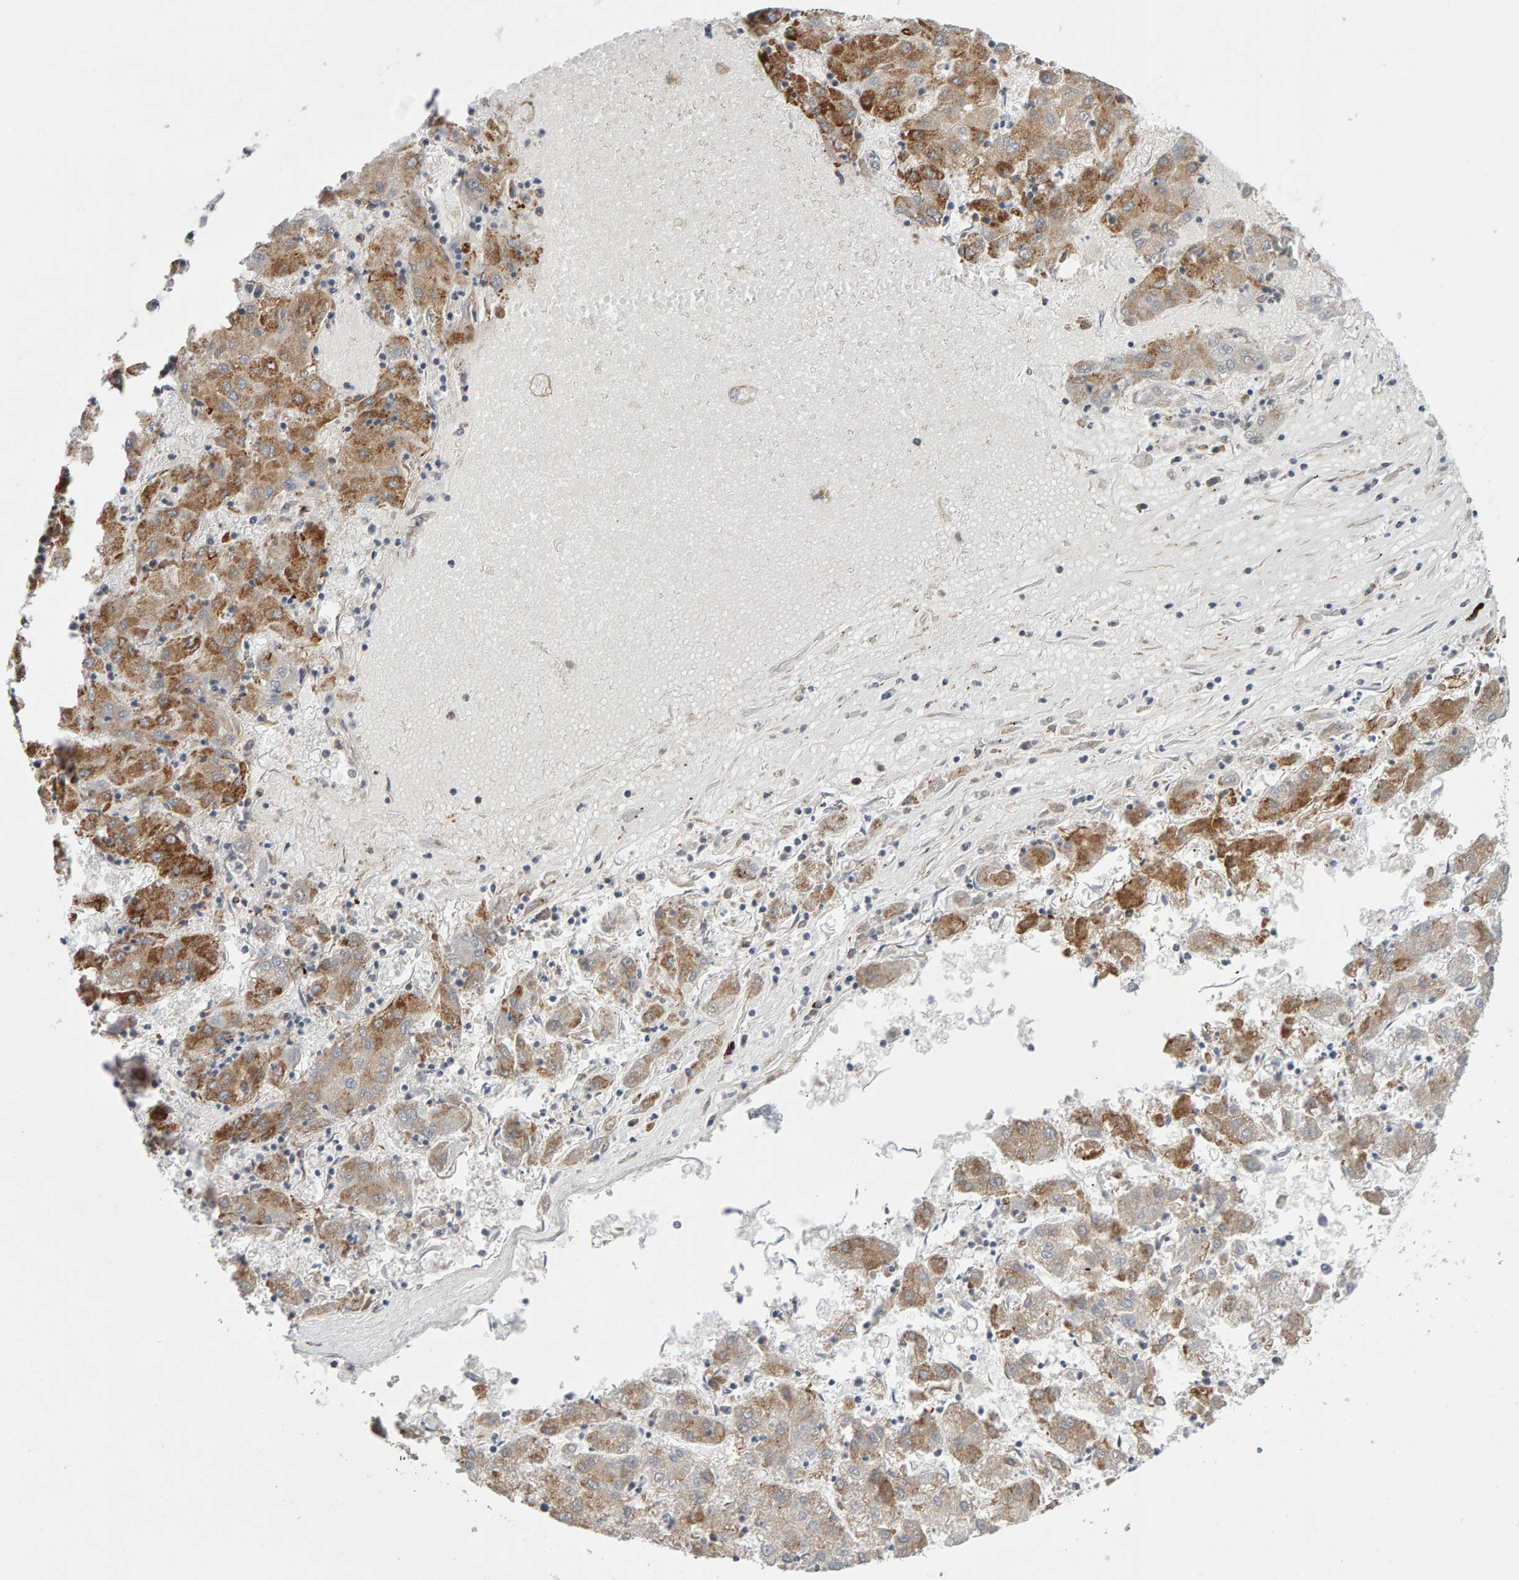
{"staining": {"intensity": "moderate", "quantity": "25%-75%", "location": "cytoplasmic/membranous"}, "tissue": "liver cancer", "cell_type": "Tumor cells", "image_type": "cancer", "snomed": [{"axis": "morphology", "description": "Carcinoma, Hepatocellular, NOS"}, {"axis": "topography", "description": "Liver"}], "caption": "Immunohistochemical staining of human liver cancer (hepatocellular carcinoma) demonstrates medium levels of moderate cytoplasmic/membranous protein expression in about 25%-75% of tumor cells. (DAB = brown stain, brightfield microscopy at high magnification).", "gene": "ENGASE", "patient": {"sex": "male", "age": 72}}